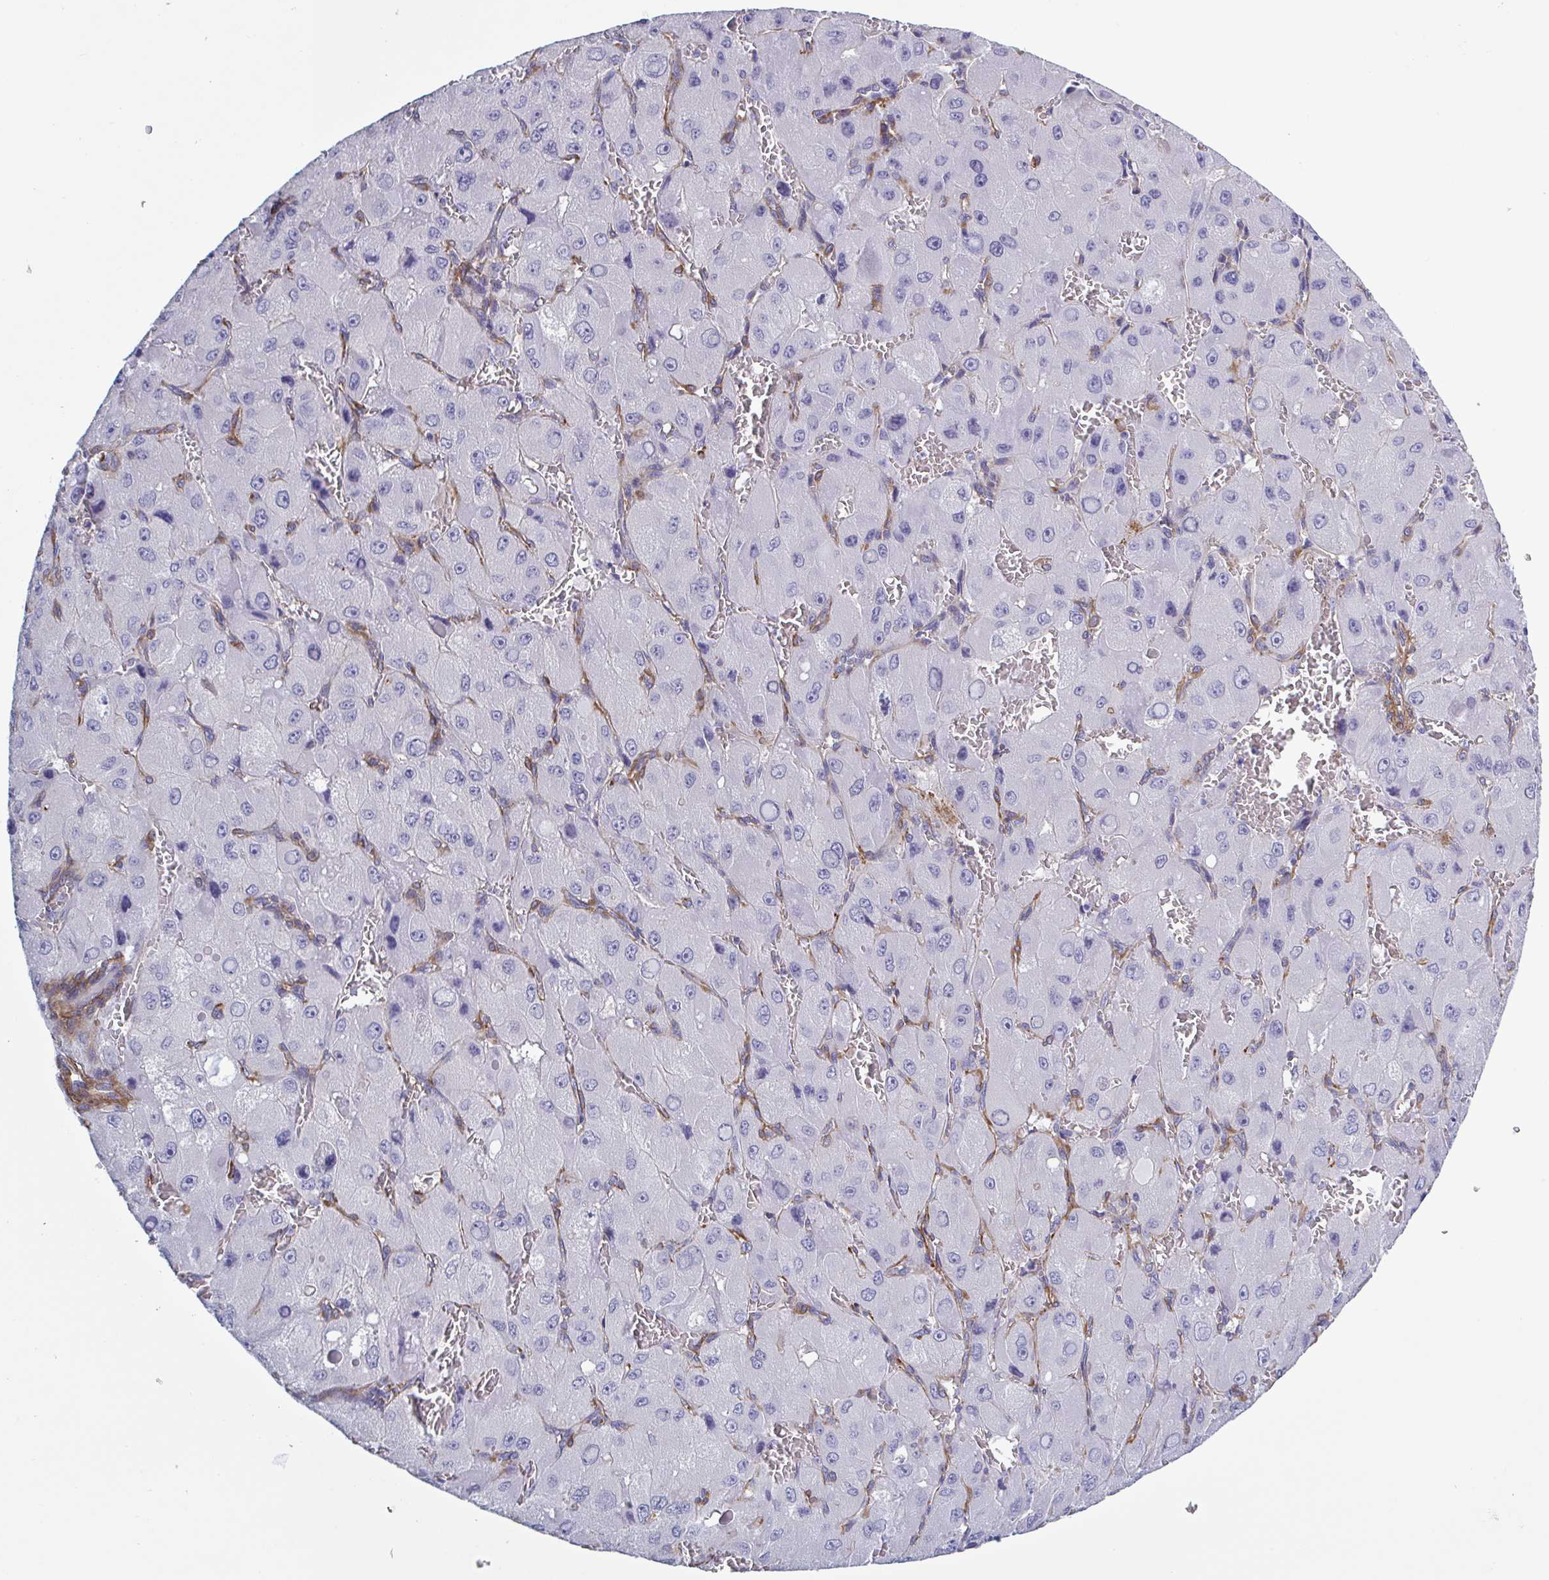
{"staining": {"intensity": "negative", "quantity": "none", "location": "none"}, "tissue": "liver cancer", "cell_type": "Tumor cells", "image_type": "cancer", "snomed": [{"axis": "morphology", "description": "Carcinoma, Hepatocellular, NOS"}, {"axis": "topography", "description": "Liver"}], "caption": "This is a histopathology image of immunohistochemistry (IHC) staining of liver cancer, which shows no staining in tumor cells.", "gene": "SHISA7", "patient": {"sex": "male", "age": 27}}